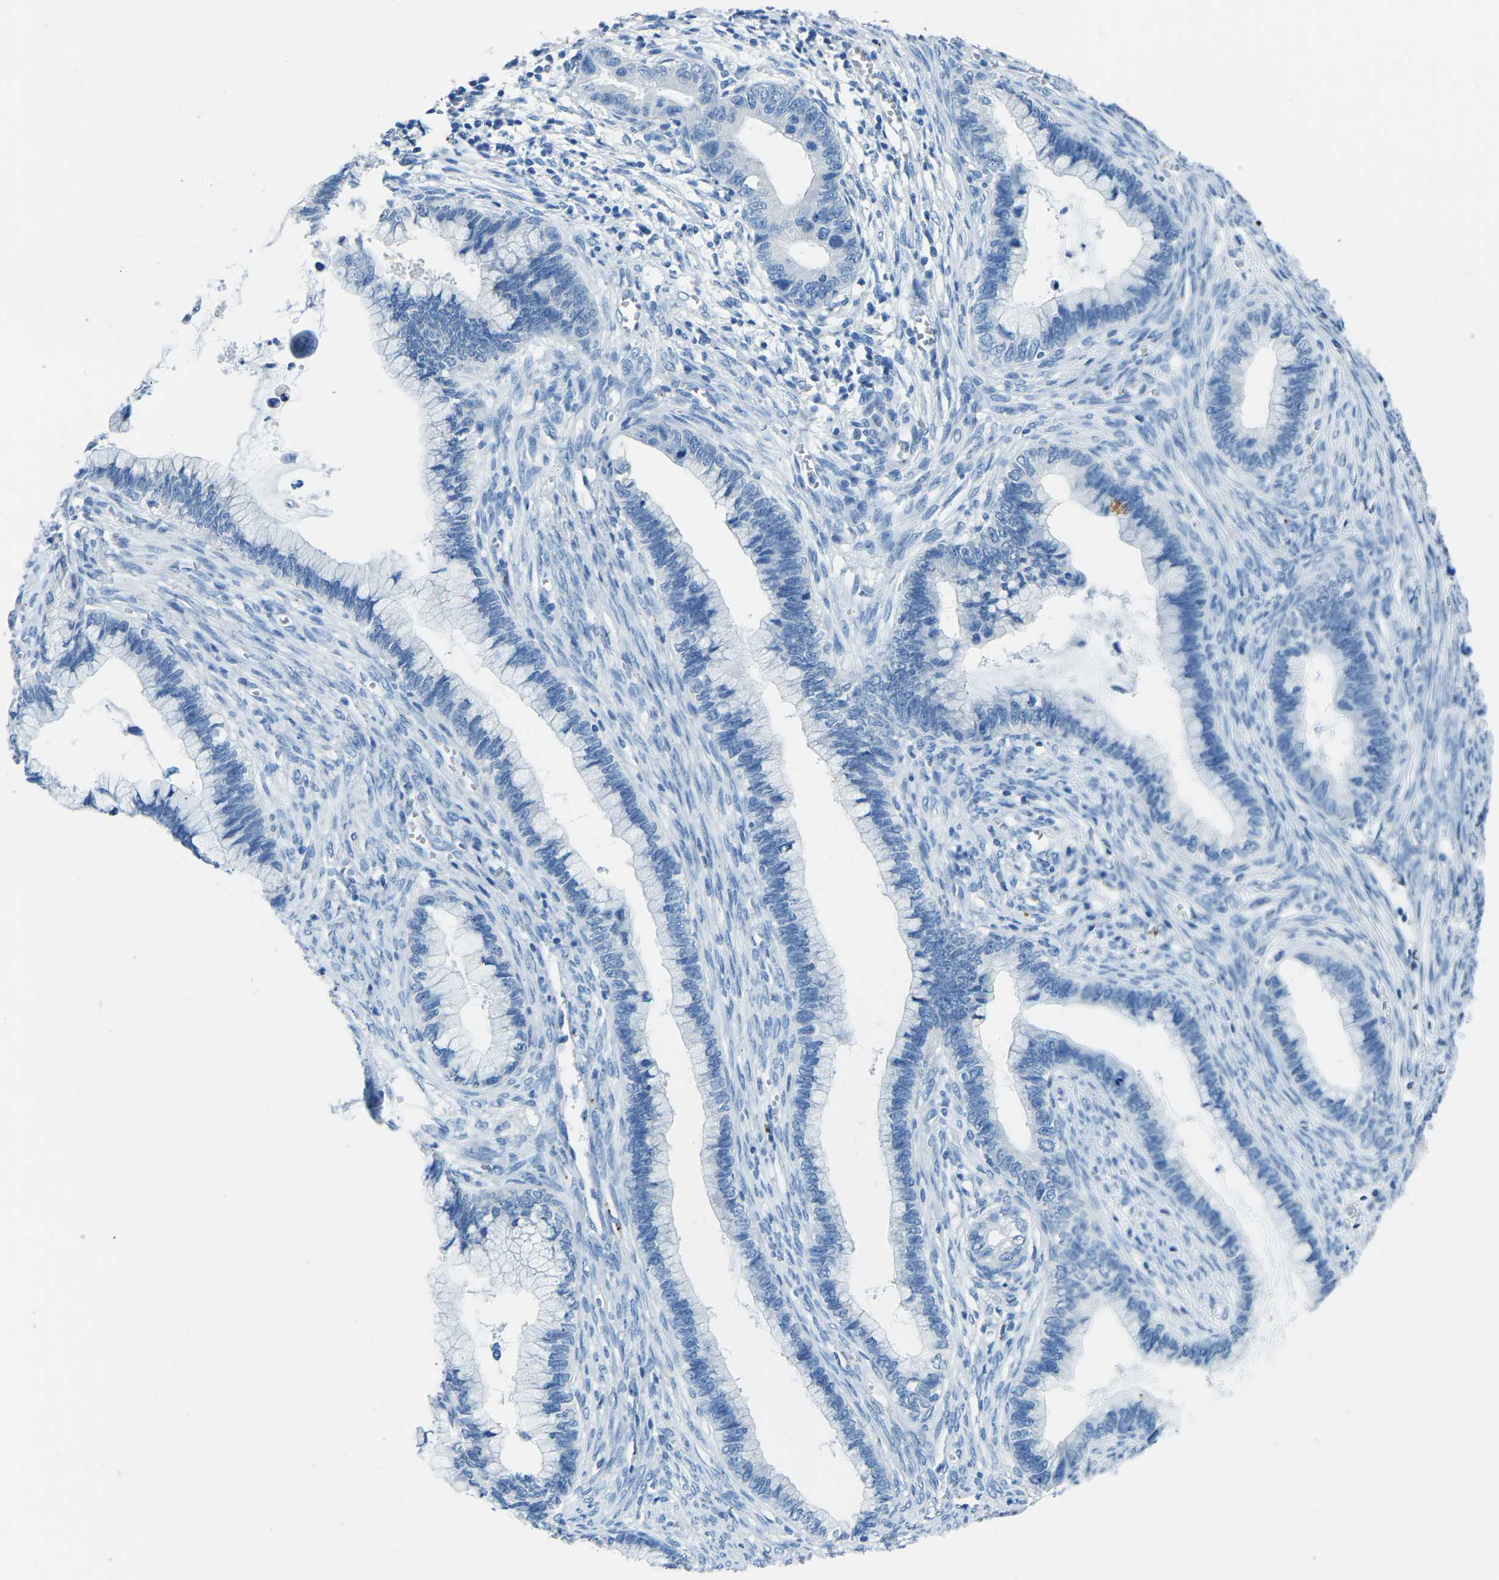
{"staining": {"intensity": "negative", "quantity": "none", "location": "none"}, "tissue": "cervical cancer", "cell_type": "Tumor cells", "image_type": "cancer", "snomed": [{"axis": "morphology", "description": "Adenocarcinoma, NOS"}, {"axis": "topography", "description": "Cervix"}], "caption": "DAB (3,3'-diaminobenzidine) immunohistochemical staining of cervical cancer (adenocarcinoma) exhibits no significant staining in tumor cells.", "gene": "MYH8", "patient": {"sex": "female", "age": 44}}